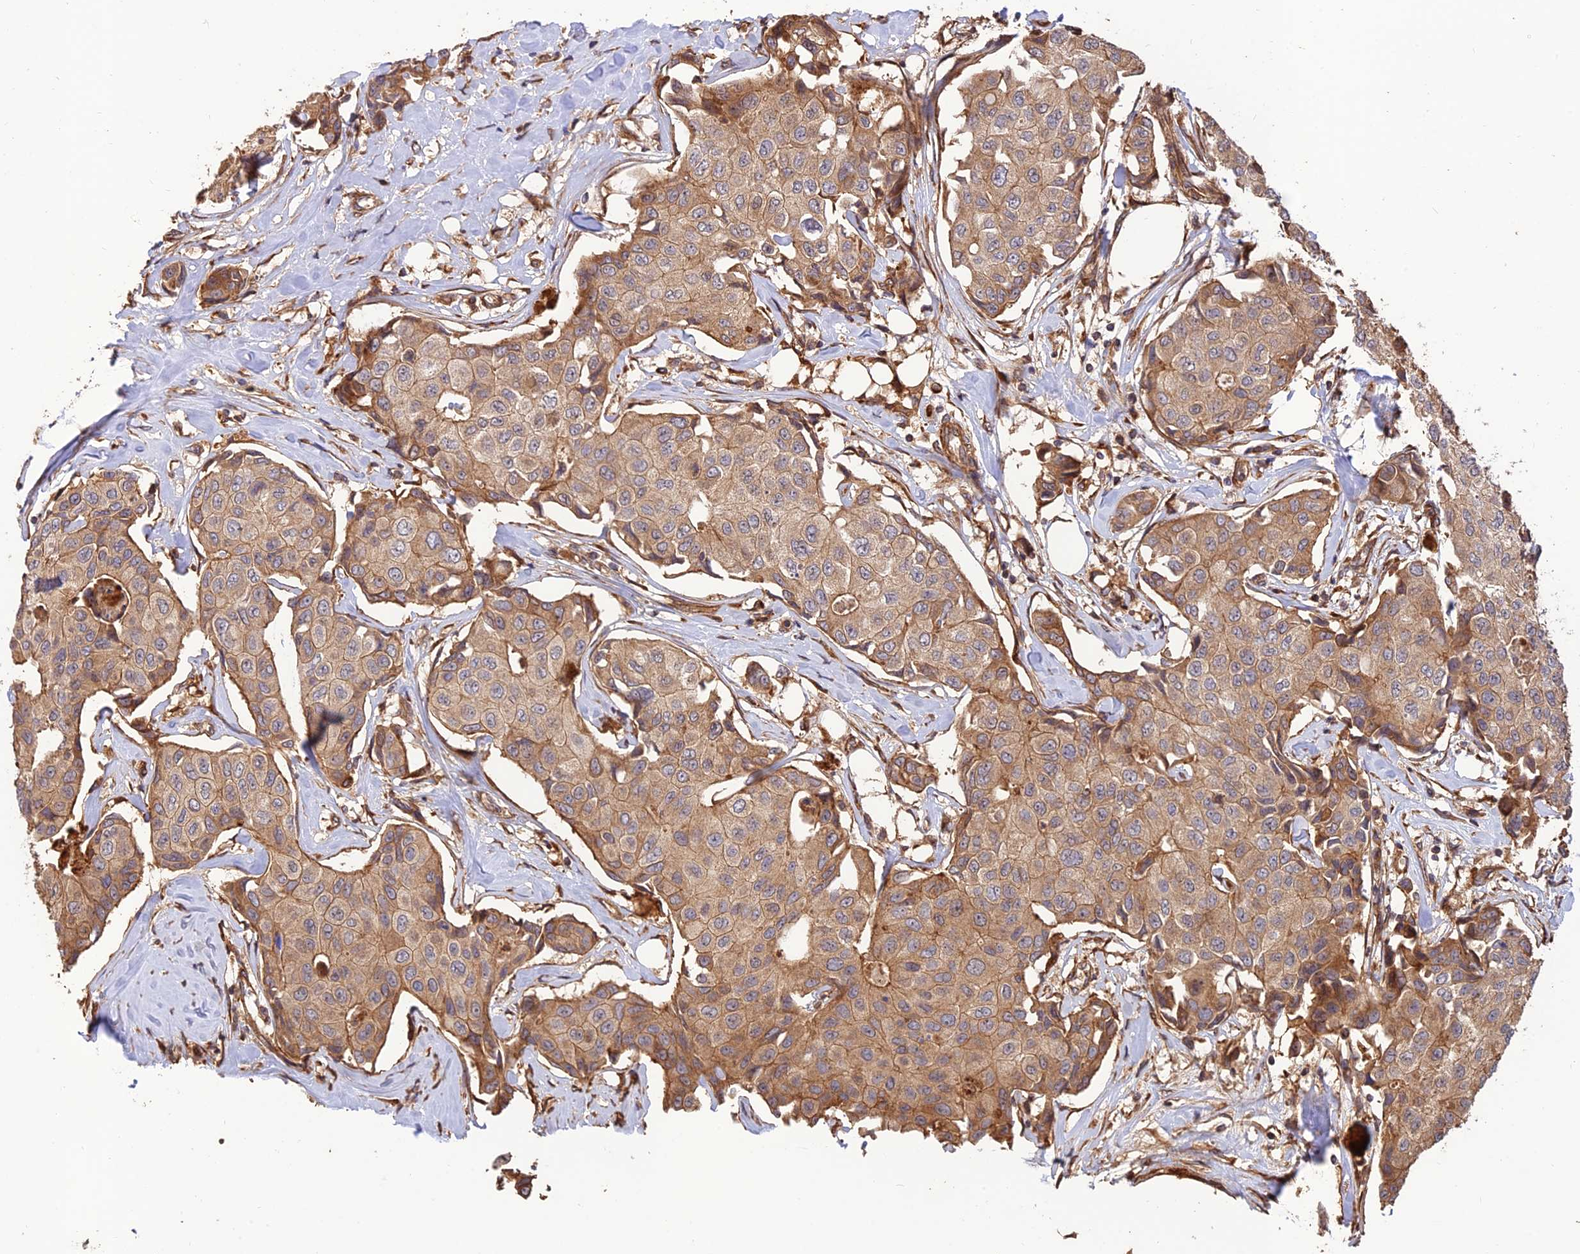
{"staining": {"intensity": "moderate", "quantity": ">75%", "location": "cytoplasmic/membranous"}, "tissue": "breast cancer", "cell_type": "Tumor cells", "image_type": "cancer", "snomed": [{"axis": "morphology", "description": "Duct carcinoma"}, {"axis": "topography", "description": "Breast"}], "caption": "DAB immunohistochemical staining of human invasive ductal carcinoma (breast) displays moderate cytoplasmic/membranous protein expression in approximately >75% of tumor cells.", "gene": "CREBL2", "patient": {"sex": "female", "age": 80}}